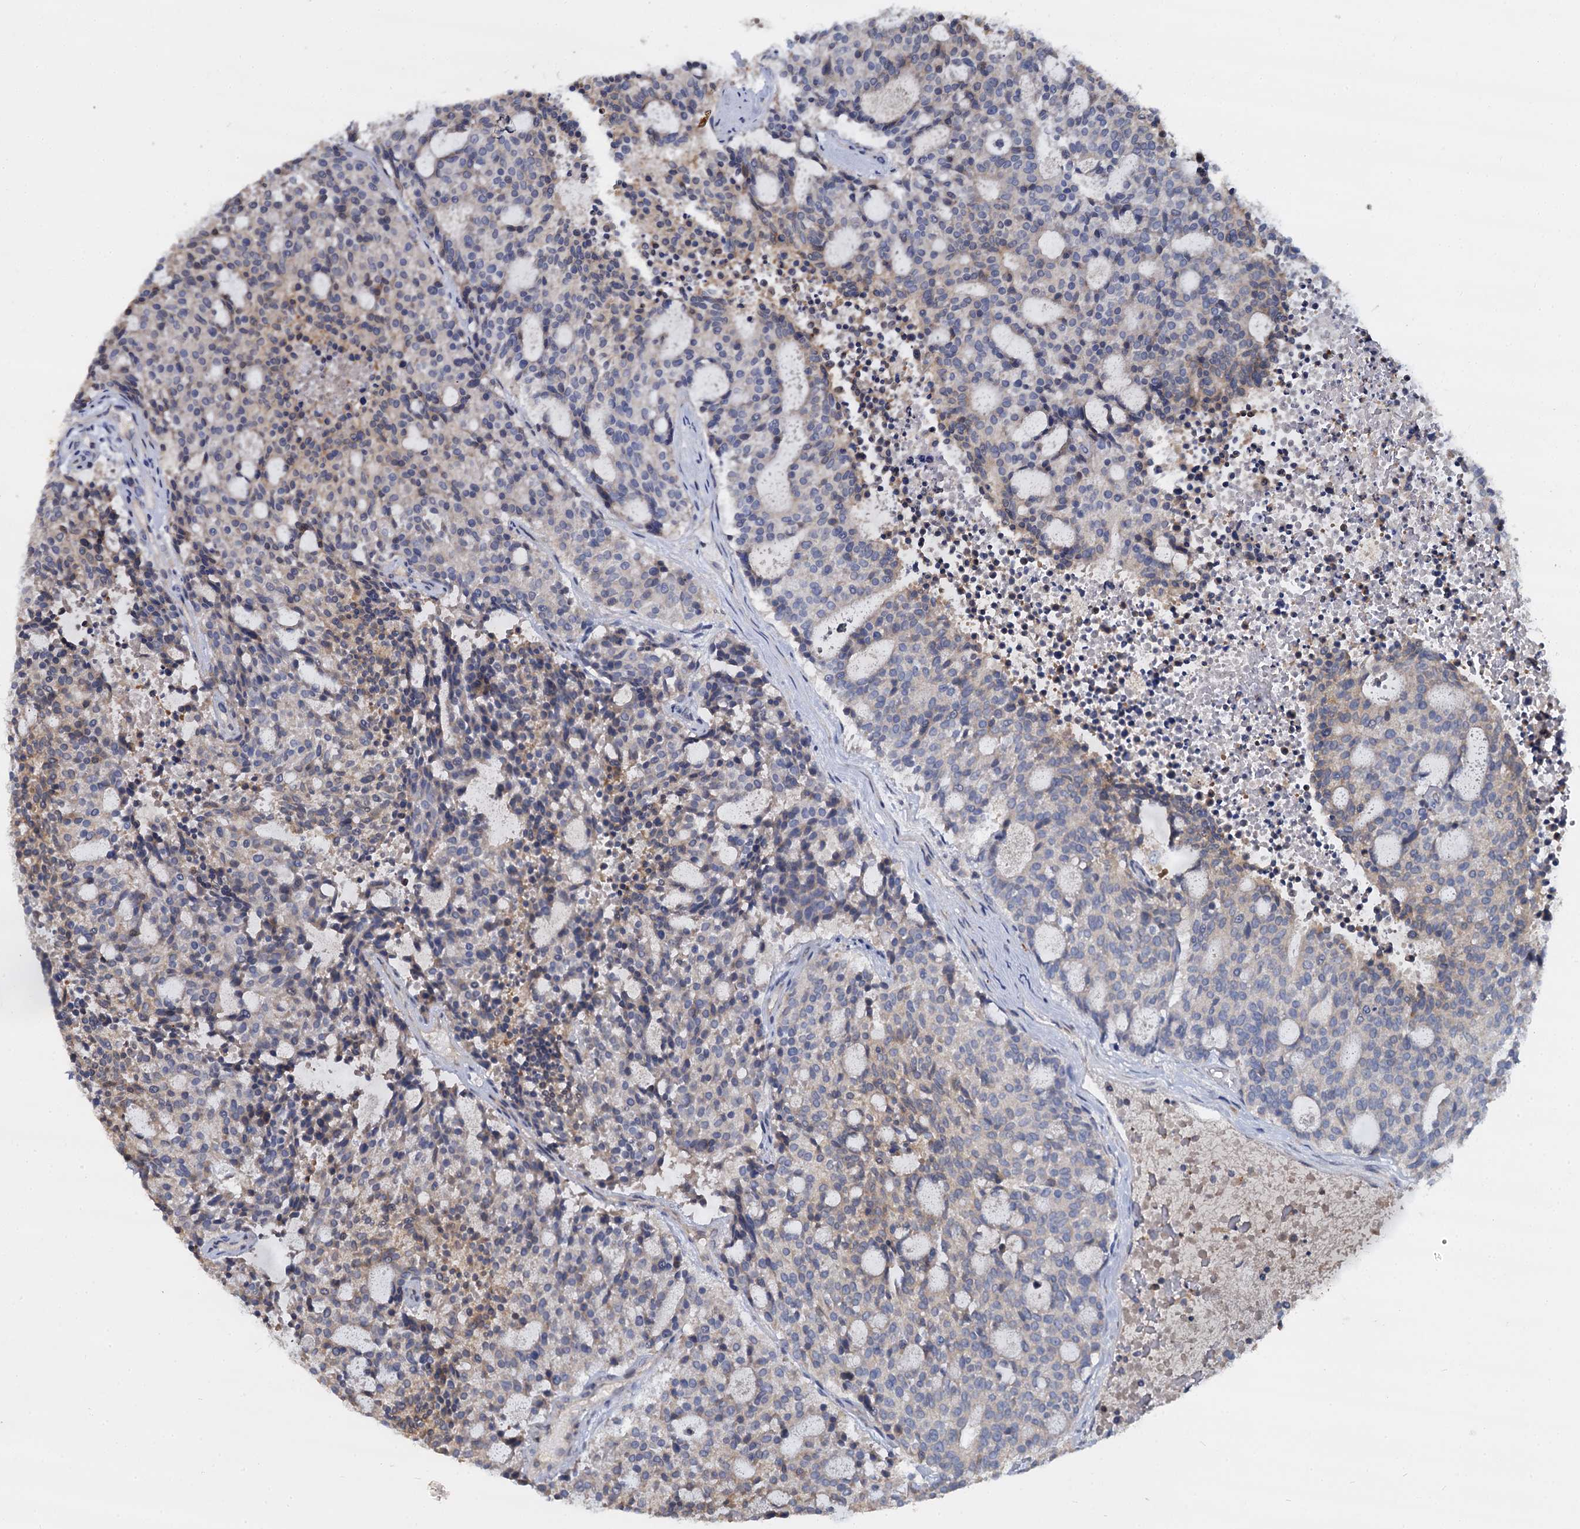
{"staining": {"intensity": "weak", "quantity": "<25%", "location": "cytoplasmic/membranous"}, "tissue": "carcinoid", "cell_type": "Tumor cells", "image_type": "cancer", "snomed": [{"axis": "morphology", "description": "Carcinoid, malignant, NOS"}, {"axis": "topography", "description": "Pancreas"}], "caption": "This photomicrograph is of carcinoid (malignant) stained with immunohistochemistry (IHC) to label a protein in brown with the nuclei are counter-stained blue. There is no positivity in tumor cells. (DAB IHC visualized using brightfield microscopy, high magnification).", "gene": "CCDC184", "patient": {"sex": "female", "age": 54}}